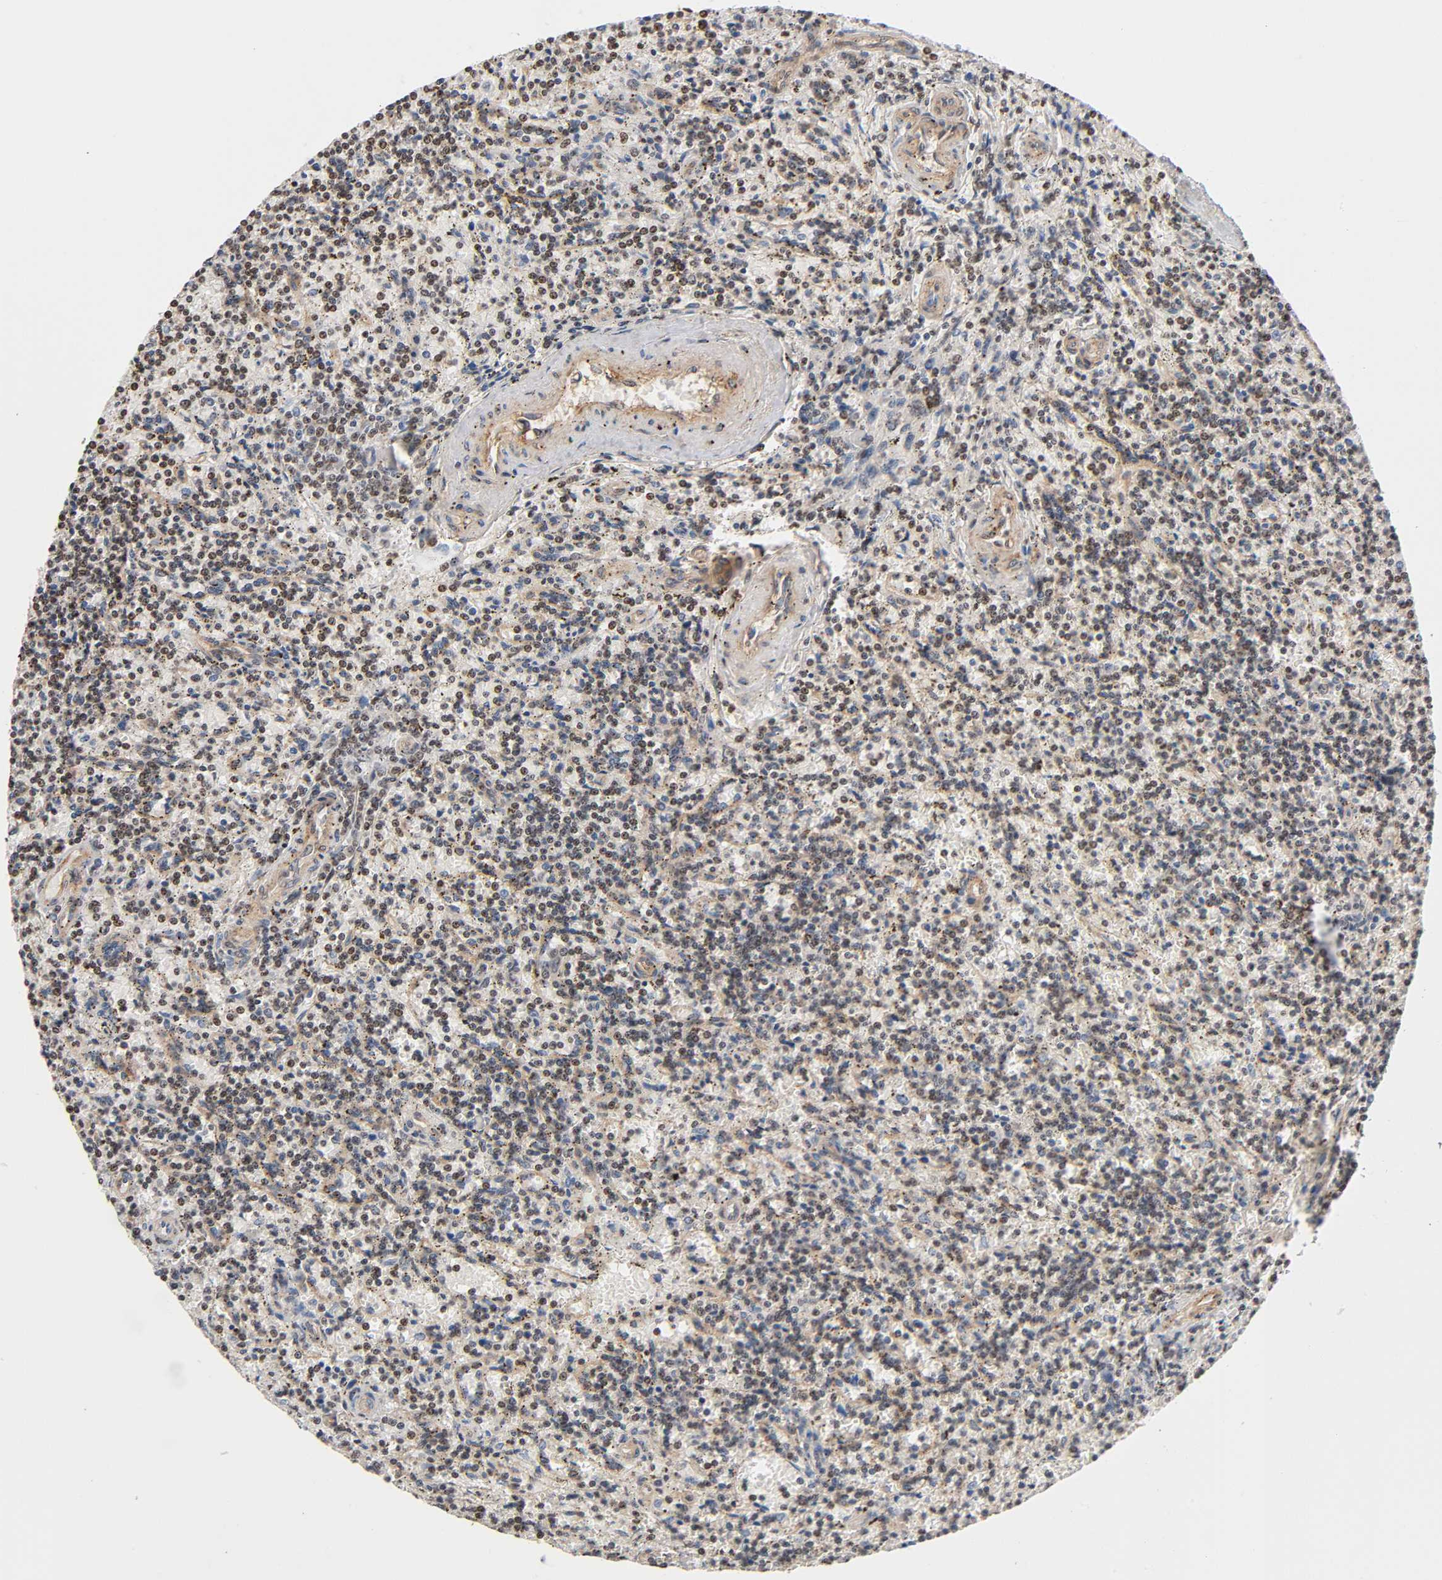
{"staining": {"intensity": "weak", "quantity": "25%-75%", "location": "nuclear"}, "tissue": "lymphoma", "cell_type": "Tumor cells", "image_type": "cancer", "snomed": [{"axis": "morphology", "description": "Malignant lymphoma, non-Hodgkin's type, Low grade"}, {"axis": "topography", "description": "Spleen"}], "caption": "Protein positivity by IHC displays weak nuclear staining in about 25%-75% of tumor cells in low-grade malignant lymphoma, non-Hodgkin's type.", "gene": "ITGAV", "patient": {"sex": "male", "age": 73}}